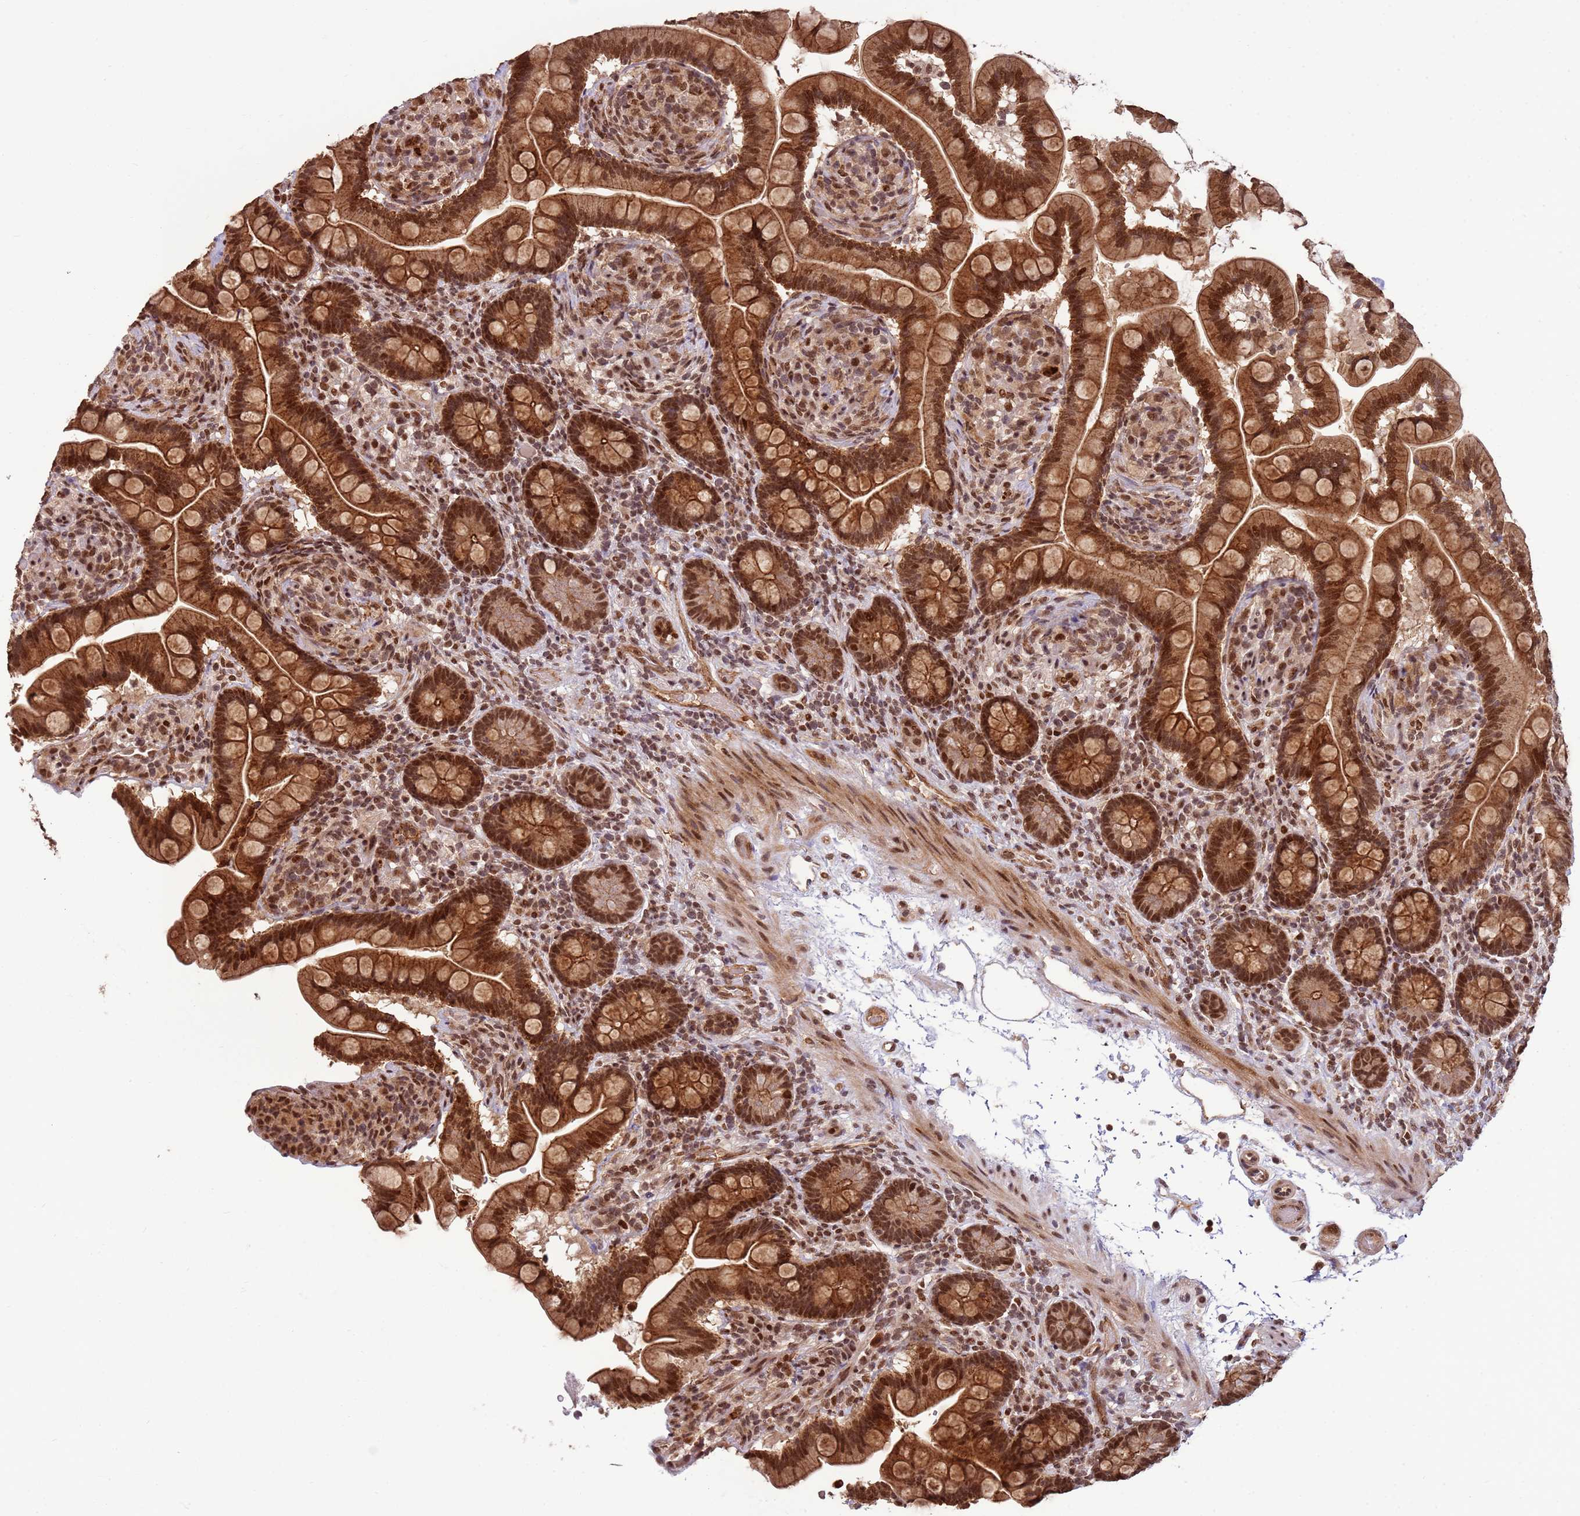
{"staining": {"intensity": "strong", "quantity": ">75%", "location": "cytoplasmic/membranous,nuclear"}, "tissue": "small intestine", "cell_type": "Glandular cells", "image_type": "normal", "snomed": [{"axis": "morphology", "description": "Normal tissue, NOS"}, {"axis": "topography", "description": "Small intestine"}], "caption": "This photomicrograph shows immunohistochemistry staining of benign human small intestine, with high strong cytoplasmic/membranous,nuclear expression in approximately >75% of glandular cells.", "gene": "ZBTB12", "patient": {"sex": "female", "age": 64}}